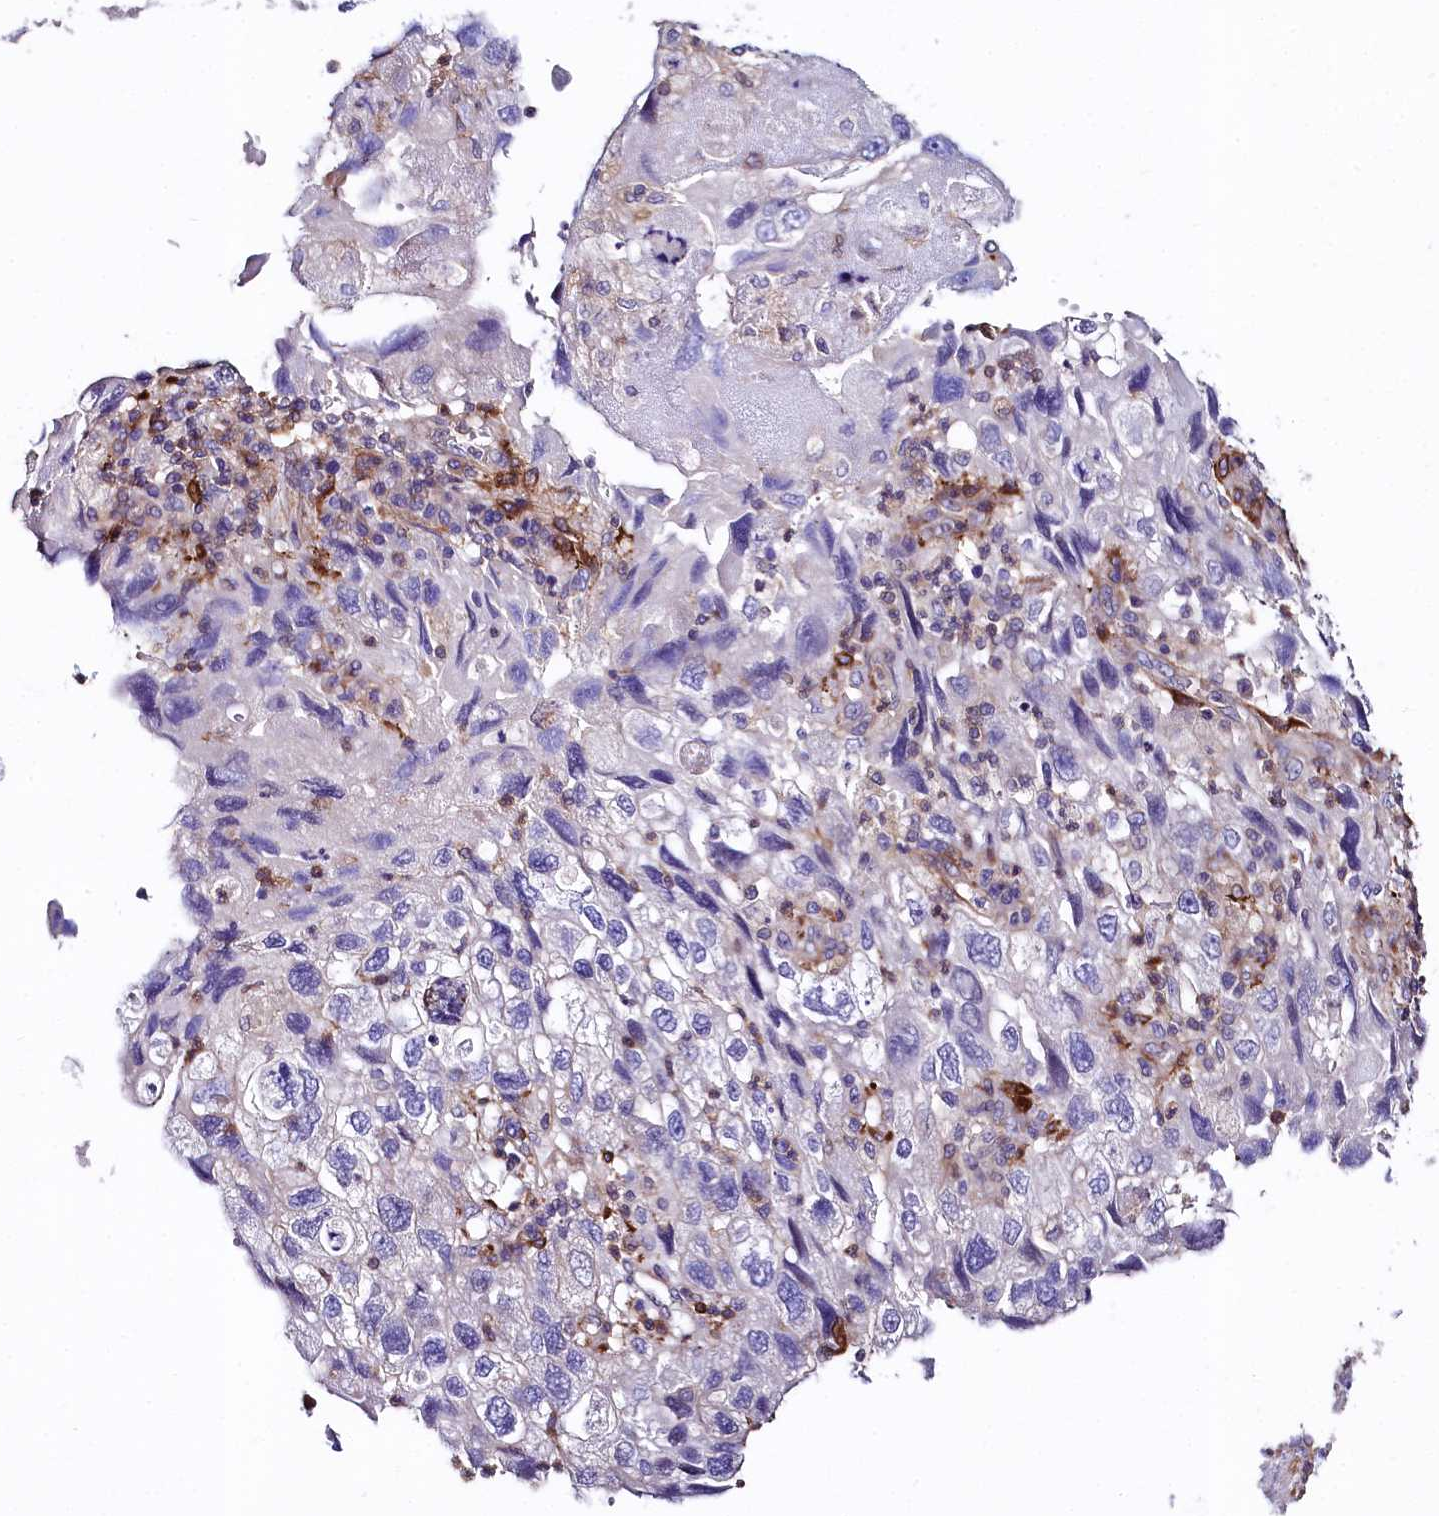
{"staining": {"intensity": "negative", "quantity": "none", "location": "none"}, "tissue": "endometrial cancer", "cell_type": "Tumor cells", "image_type": "cancer", "snomed": [{"axis": "morphology", "description": "Adenocarcinoma, NOS"}, {"axis": "topography", "description": "Endometrium"}], "caption": "A histopathology image of endometrial cancer stained for a protein shows no brown staining in tumor cells.", "gene": "FCHSD2", "patient": {"sex": "female", "age": 49}}